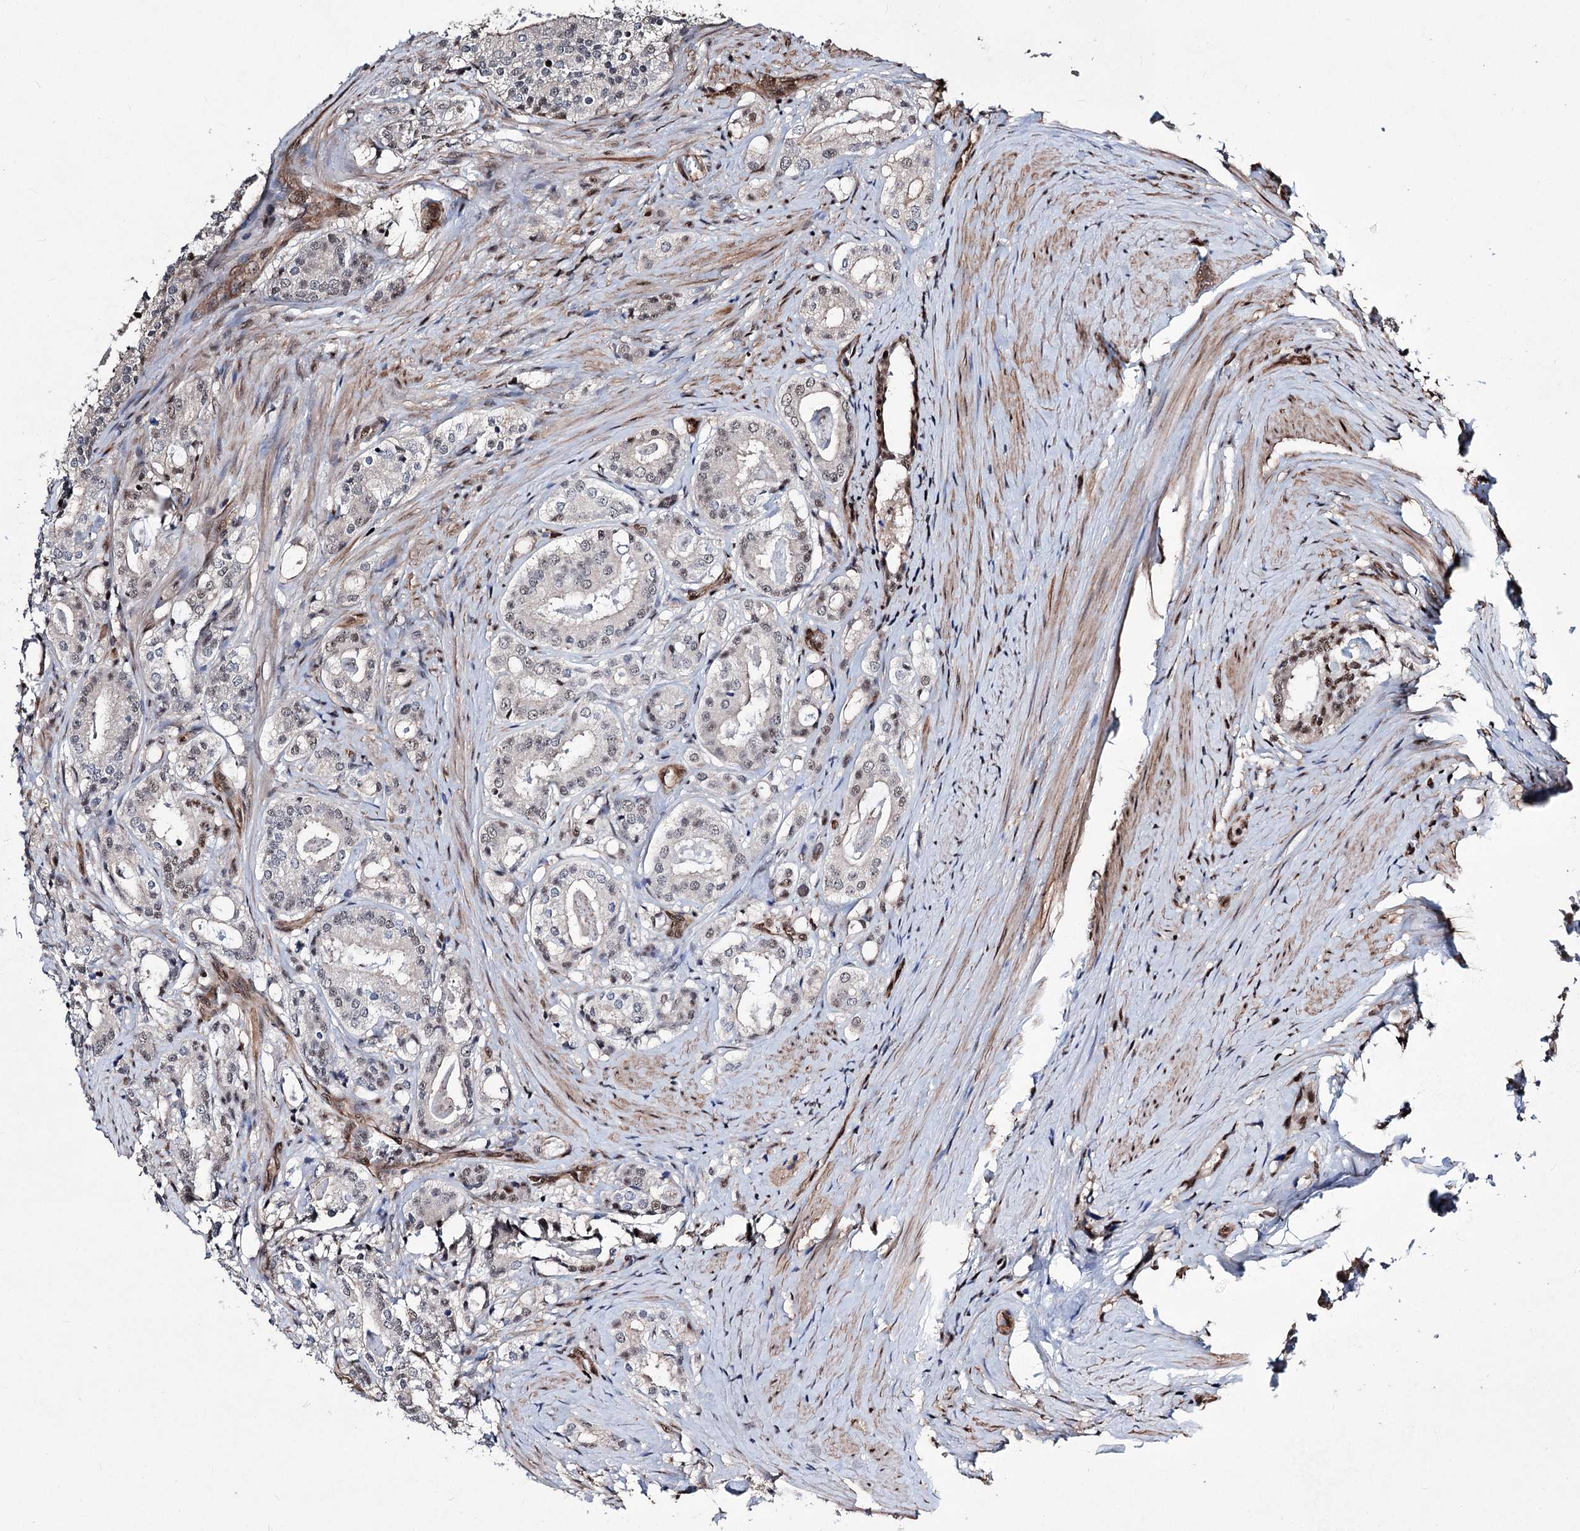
{"staining": {"intensity": "weak", "quantity": "<25%", "location": "nuclear"}, "tissue": "prostate cancer", "cell_type": "Tumor cells", "image_type": "cancer", "snomed": [{"axis": "morphology", "description": "Adenocarcinoma, High grade"}, {"axis": "topography", "description": "Prostate"}], "caption": "Immunohistochemistry (IHC) of adenocarcinoma (high-grade) (prostate) demonstrates no positivity in tumor cells.", "gene": "CHMP7", "patient": {"sex": "male", "age": 63}}